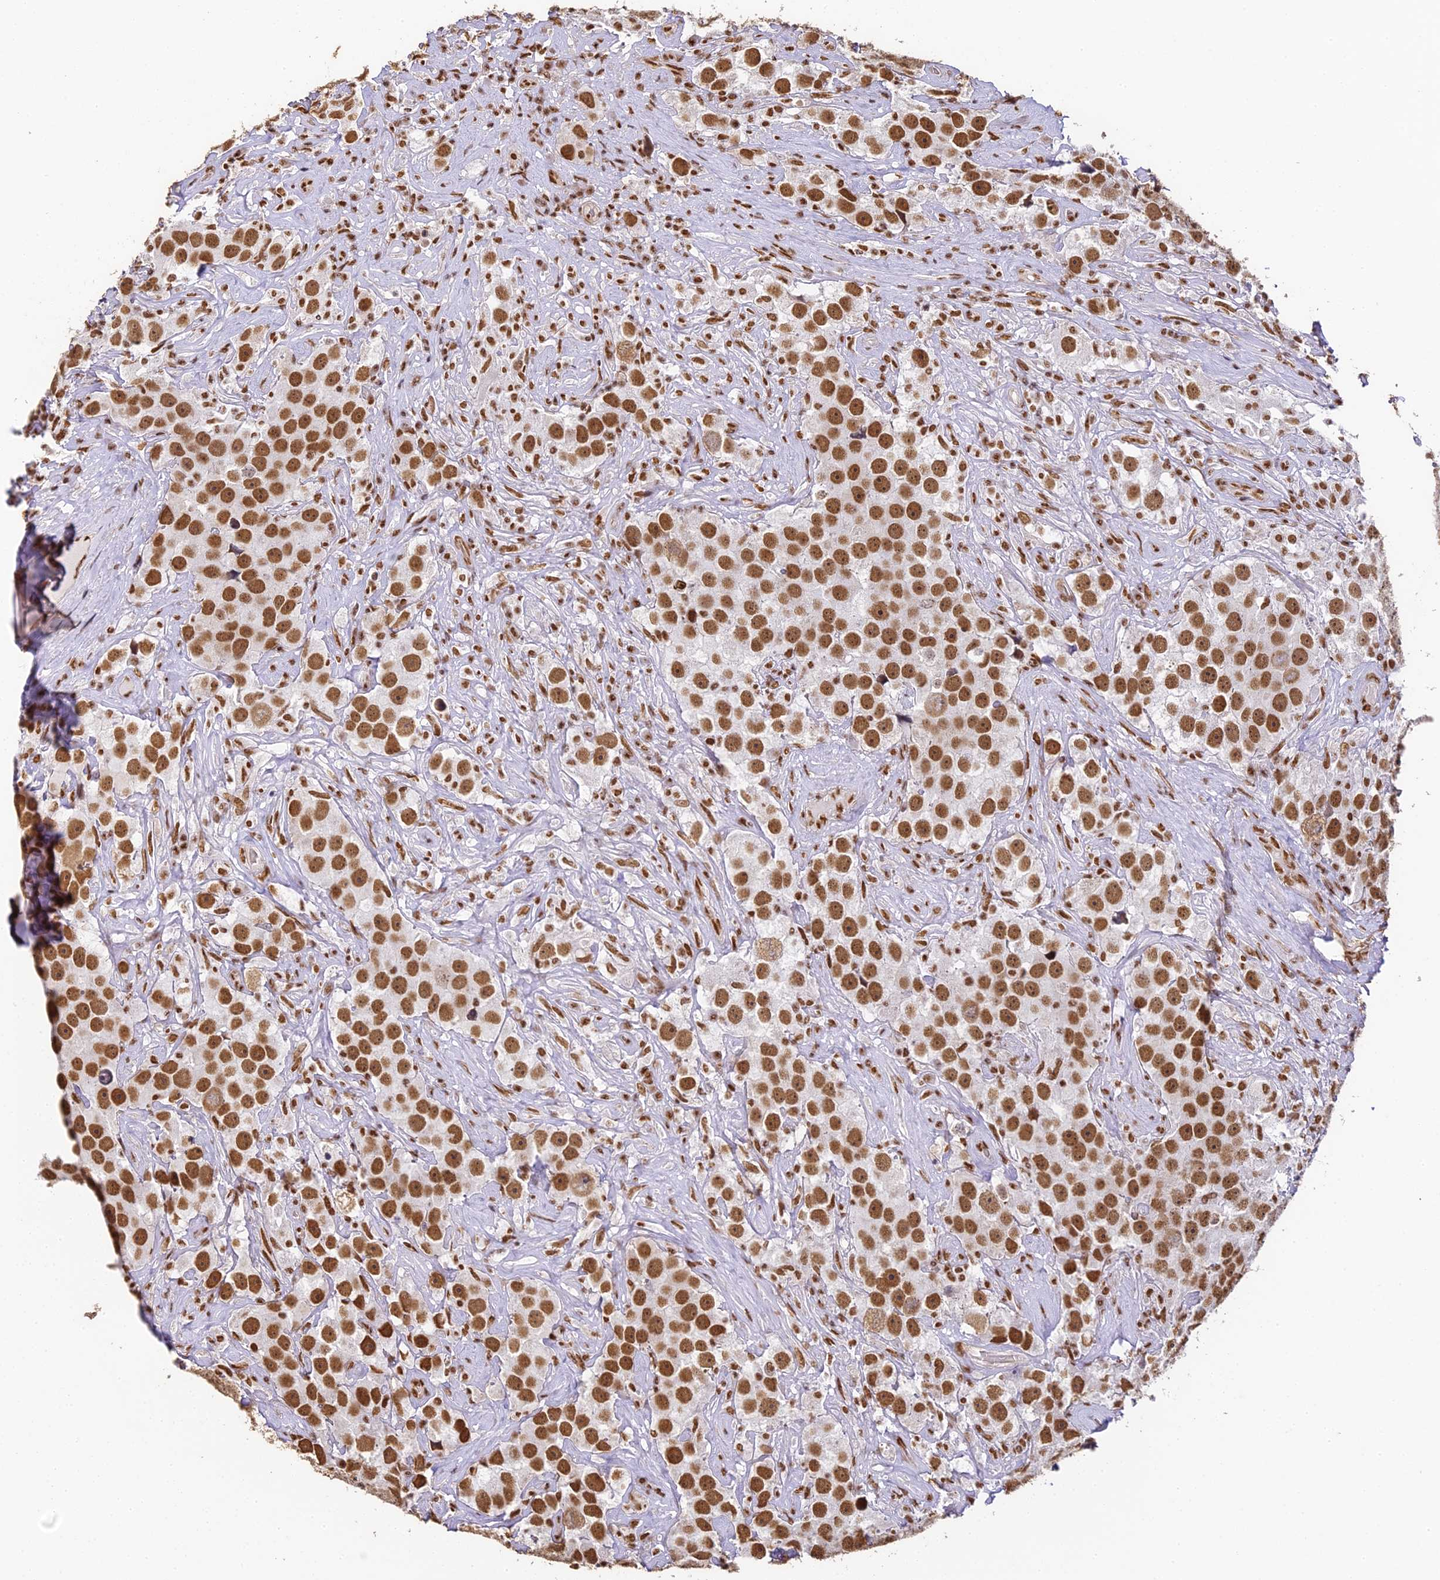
{"staining": {"intensity": "strong", "quantity": ">75%", "location": "nuclear"}, "tissue": "testis cancer", "cell_type": "Tumor cells", "image_type": "cancer", "snomed": [{"axis": "morphology", "description": "Seminoma, NOS"}, {"axis": "topography", "description": "Testis"}], "caption": "Immunohistochemical staining of testis cancer shows high levels of strong nuclear protein positivity in about >75% of tumor cells.", "gene": "HNRNPA1", "patient": {"sex": "male", "age": 49}}